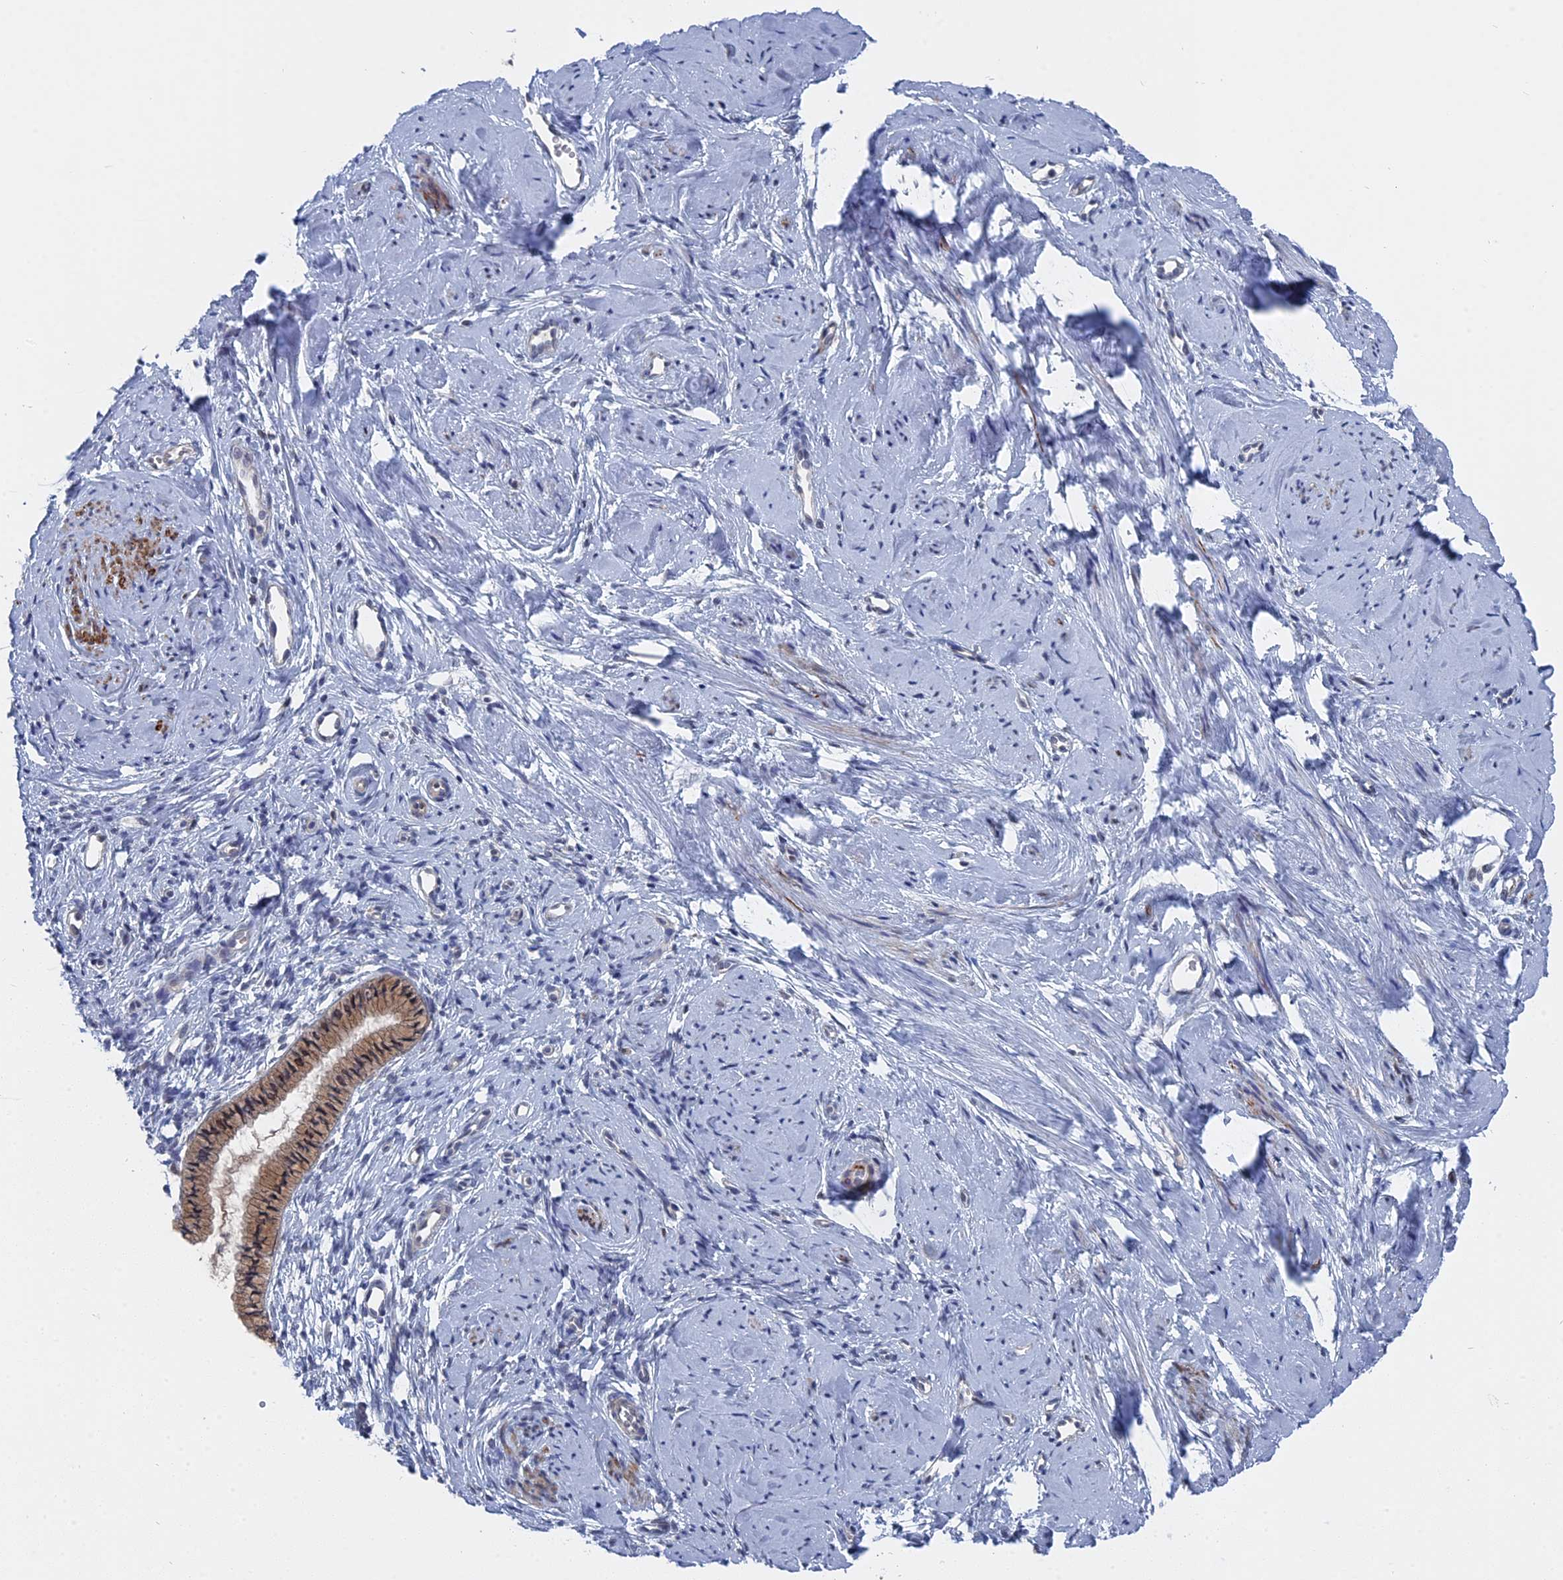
{"staining": {"intensity": "weak", "quantity": ">75%", "location": "cytoplasmic/membranous,nuclear"}, "tissue": "cervix", "cell_type": "Glandular cells", "image_type": "normal", "snomed": [{"axis": "morphology", "description": "Normal tissue, NOS"}, {"axis": "topography", "description": "Cervix"}], "caption": "Glandular cells demonstrate low levels of weak cytoplasmic/membranous,nuclear positivity in approximately >75% of cells in benign human cervix.", "gene": "MTRF1", "patient": {"sex": "female", "age": 57}}